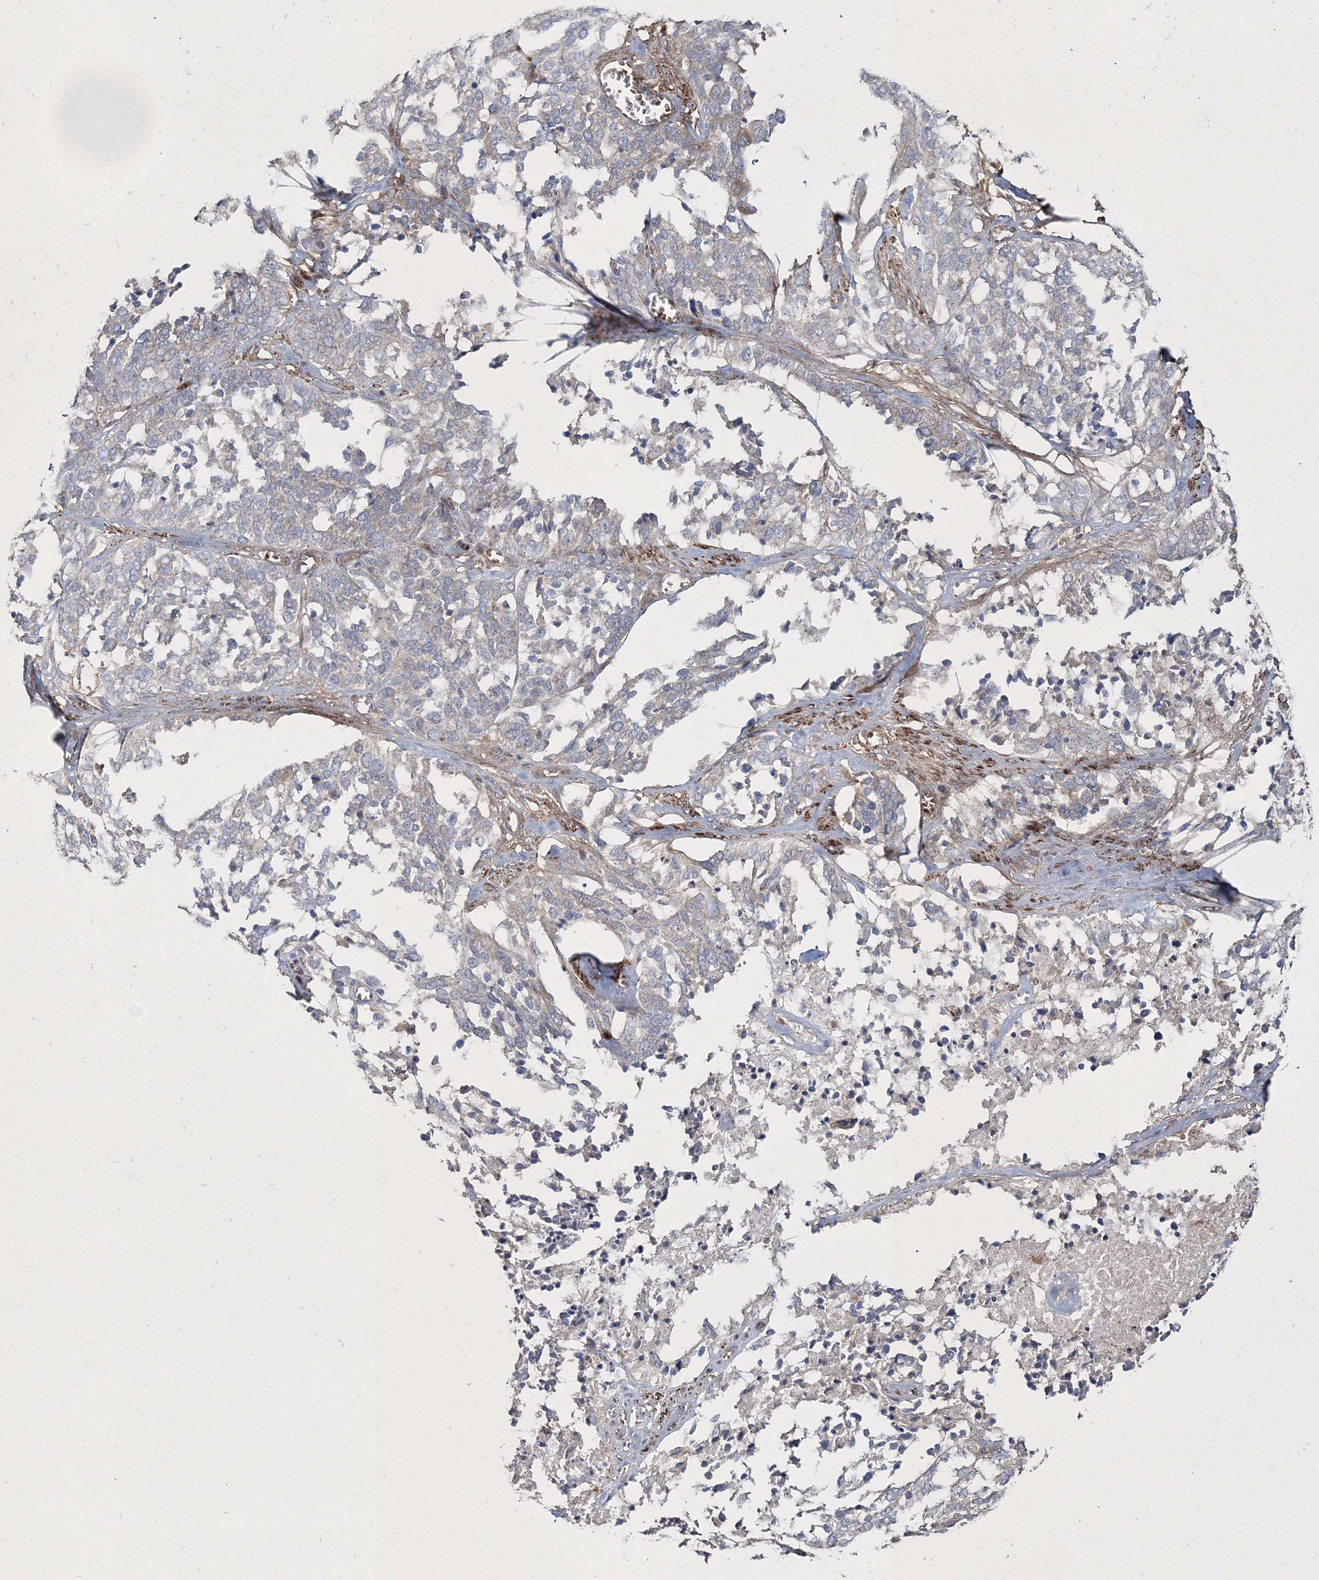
{"staining": {"intensity": "negative", "quantity": "none", "location": "none"}, "tissue": "ovarian cancer", "cell_type": "Tumor cells", "image_type": "cancer", "snomed": [{"axis": "morphology", "description": "Cystadenocarcinoma, serous, NOS"}, {"axis": "topography", "description": "Ovary"}], "caption": "Micrograph shows no significant protein expression in tumor cells of ovarian cancer (serous cystadenocarcinoma). (Immunohistochemistry (ihc), brightfield microscopy, high magnification).", "gene": "ZSWIM6", "patient": {"sex": "female", "age": 44}}